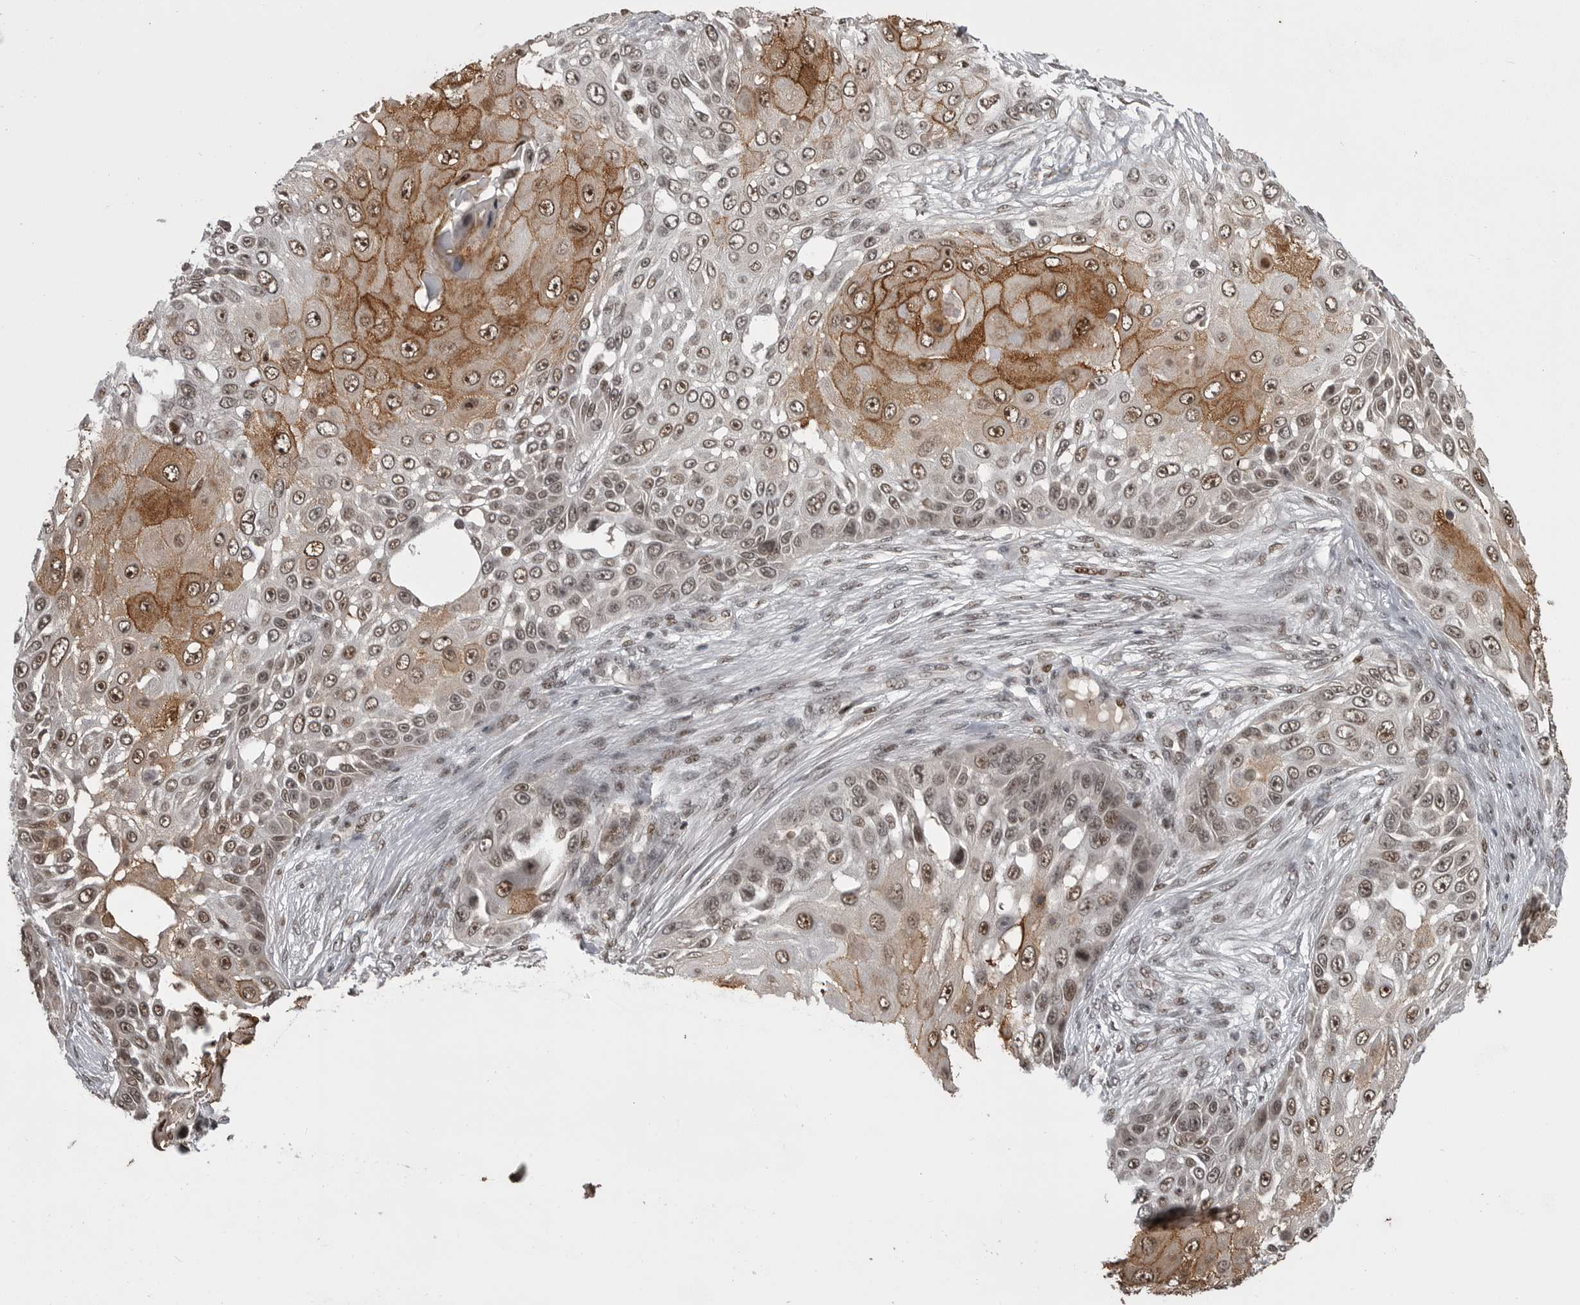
{"staining": {"intensity": "moderate", "quantity": ">75%", "location": "nuclear"}, "tissue": "skin cancer", "cell_type": "Tumor cells", "image_type": "cancer", "snomed": [{"axis": "morphology", "description": "Squamous cell carcinoma, NOS"}, {"axis": "topography", "description": "Skin"}], "caption": "A photomicrograph showing moderate nuclear staining in about >75% of tumor cells in squamous cell carcinoma (skin), as visualized by brown immunohistochemical staining.", "gene": "YAF2", "patient": {"sex": "female", "age": 44}}